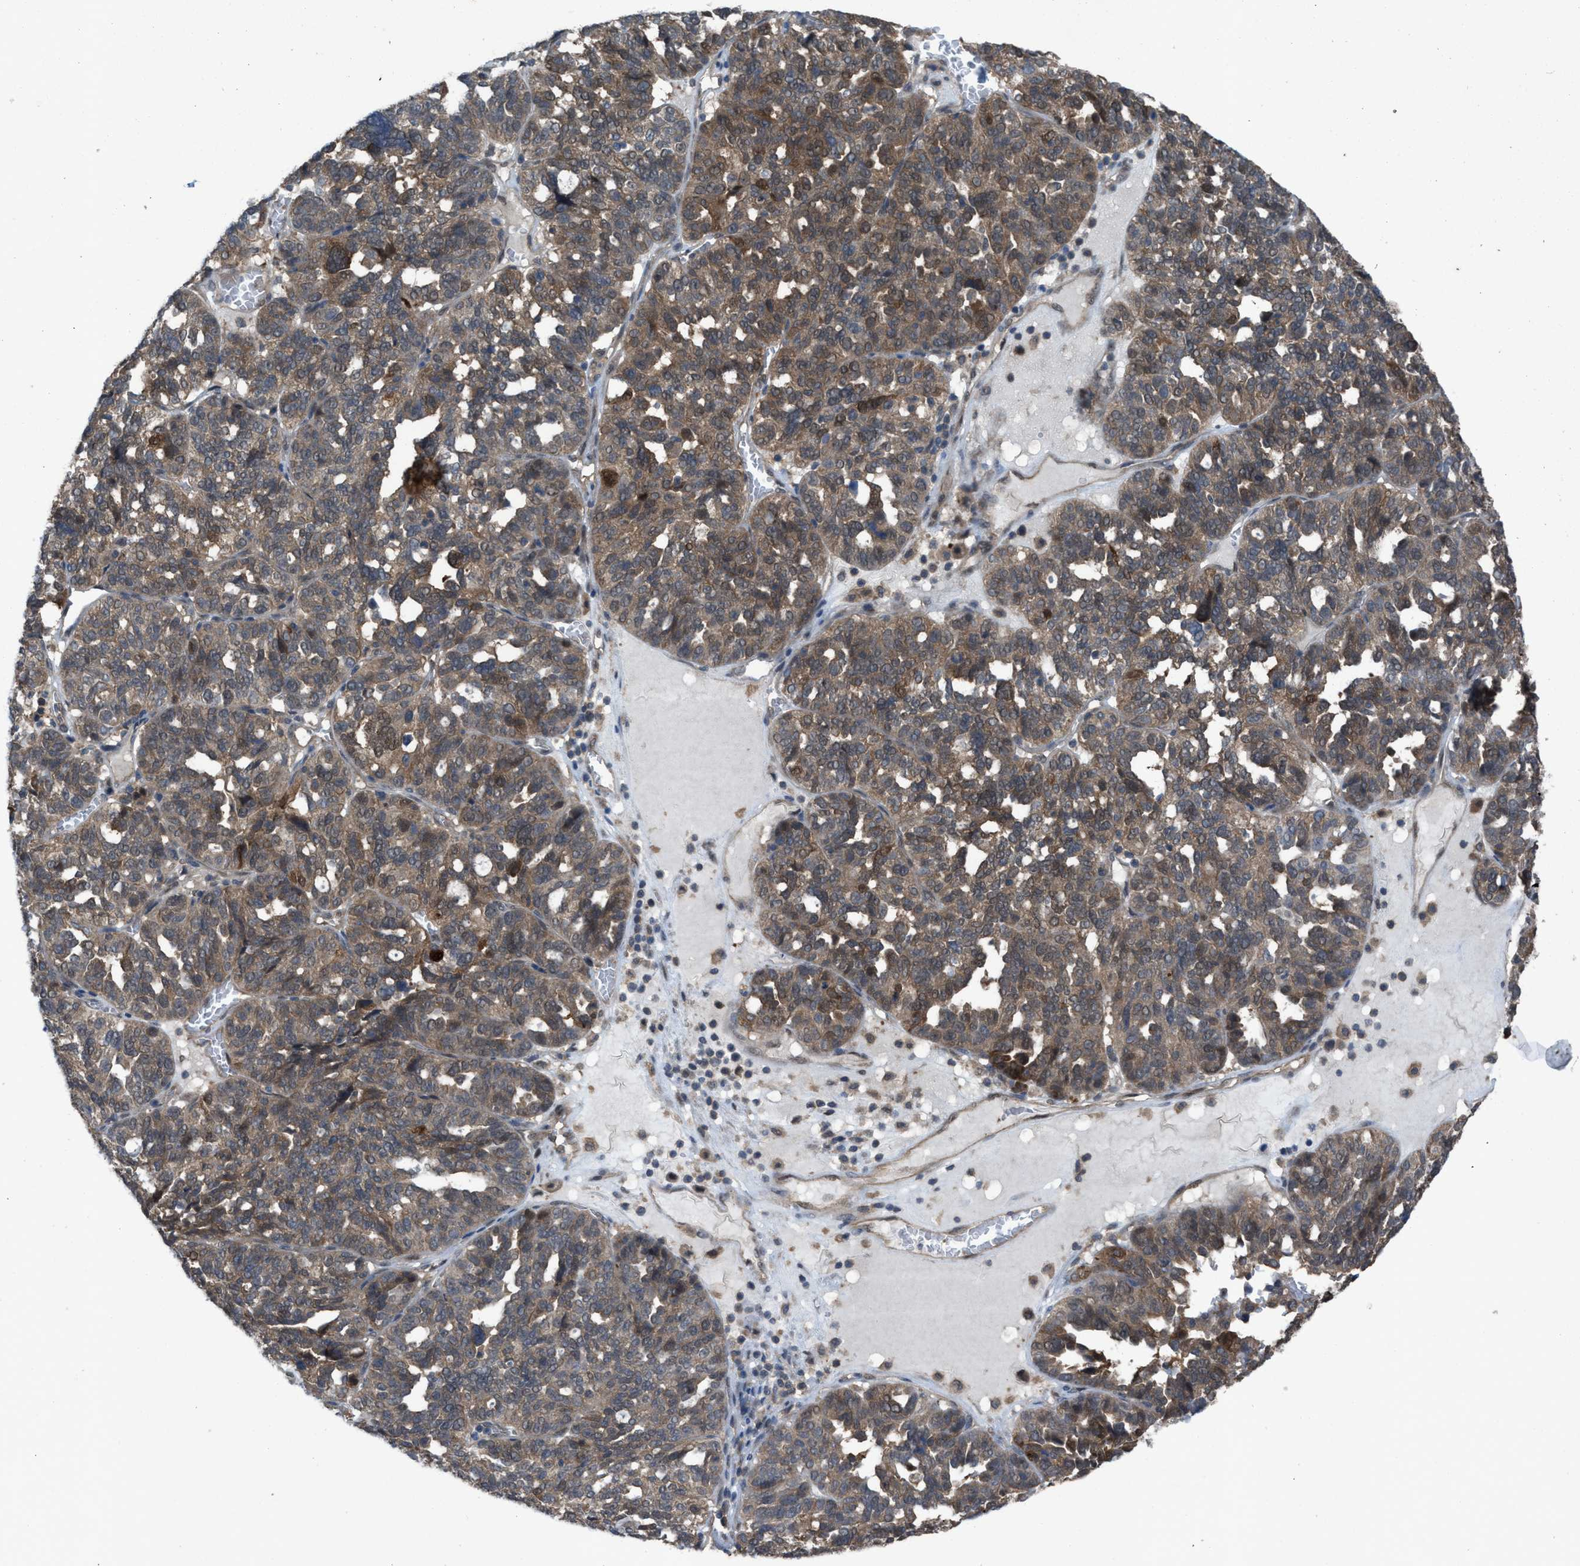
{"staining": {"intensity": "weak", "quantity": ">75%", "location": "cytoplasmic/membranous"}, "tissue": "ovarian cancer", "cell_type": "Tumor cells", "image_type": "cancer", "snomed": [{"axis": "morphology", "description": "Cystadenocarcinoma, serous, NOS"}, {"axis": "topography", "description": "Ovary"}], "caption": "The photomicrograph reveals a brown stain indicating the presence of a protein in the cytoplasmic/membranous of tumor cells in serous cystadenocarcinoma (ovarian).", "gene": "PLAA", "patient": {"sex": "female", "age": 59}}